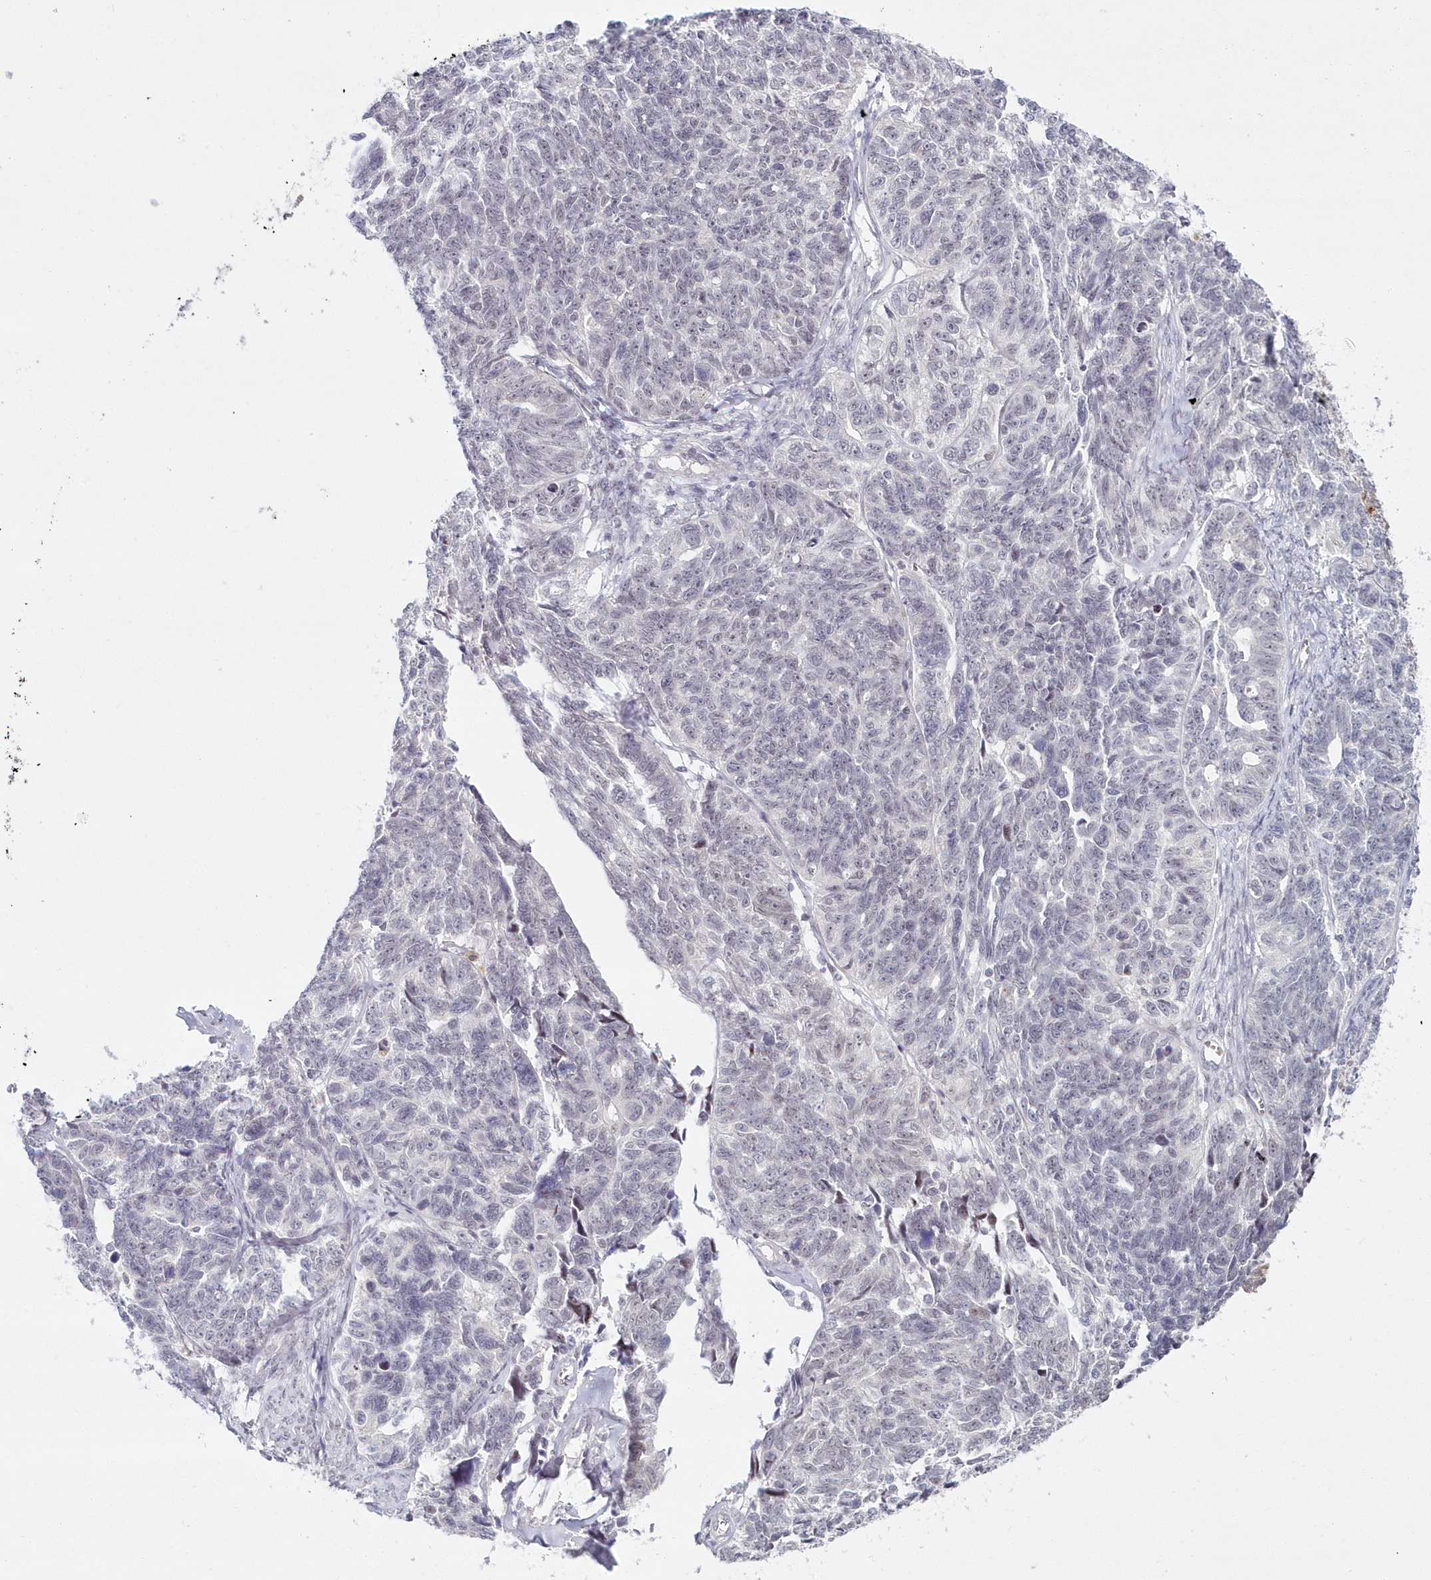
{"staining": {"intensity": "weak", "quantity": "<25%", "location": "nuclear"}, "tissue": "ovarian cancer", "cell_type": "Tumor cells", "image_type": "cancer", "snomed": [{"axis": "morphology", "description": "Cystadenocarcinoma, serous, NOS"}, {"axis": "topography", "description": "Ovary"}], "caption": "Micrograph shows no protein staining in tumor cells of ovarian serous cystadenocarcinoma tissue. (DAB (3,3'-diaminobenzidine) immunohistochemistry, high magnification).", "gene": "HYCC2", "patient": {"sex": "female", "age": 79}}